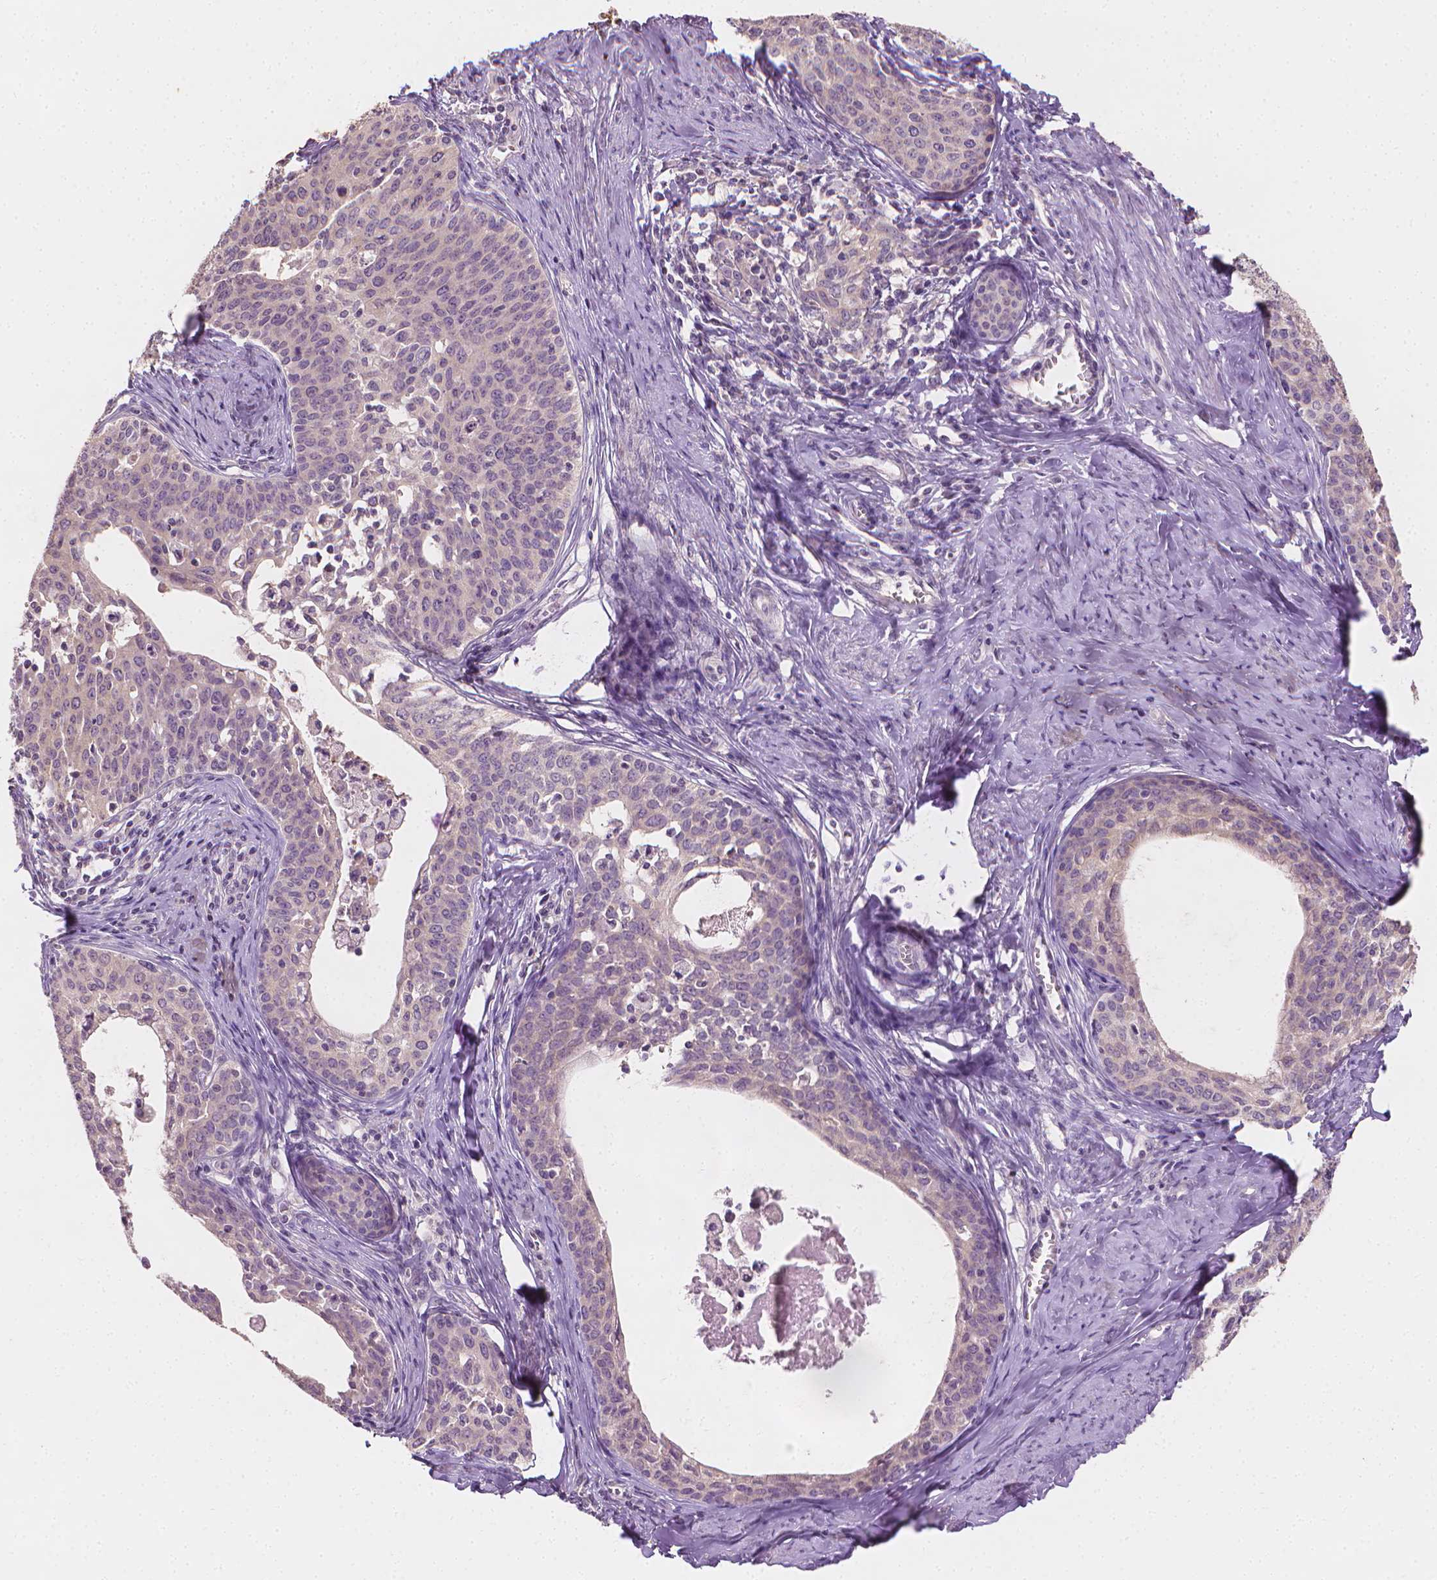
{"staining": {"intensity": "negative", "quantity": "none", "location": "none"}, "tissue": "cervical cancer", "cell_type": "Tumor cells", "image_type": "cancer", "snomed": [{"axis": "morphology", "description": "Squamous cell carcinoma, NOS"}, {"axis": "morphology", "description": "Adenocarcinoma, NOS"}, {"axis": "topography", "description": "Cervix"}], "caption": "Immunohistochemistry of cervical adenocarcinoma displays no positivity in tumor cells. (DAB immunohistochemistry with hematoxylin counter stain).", "gene": "FASN", "patient": {"sex": "female", "age": 52}}